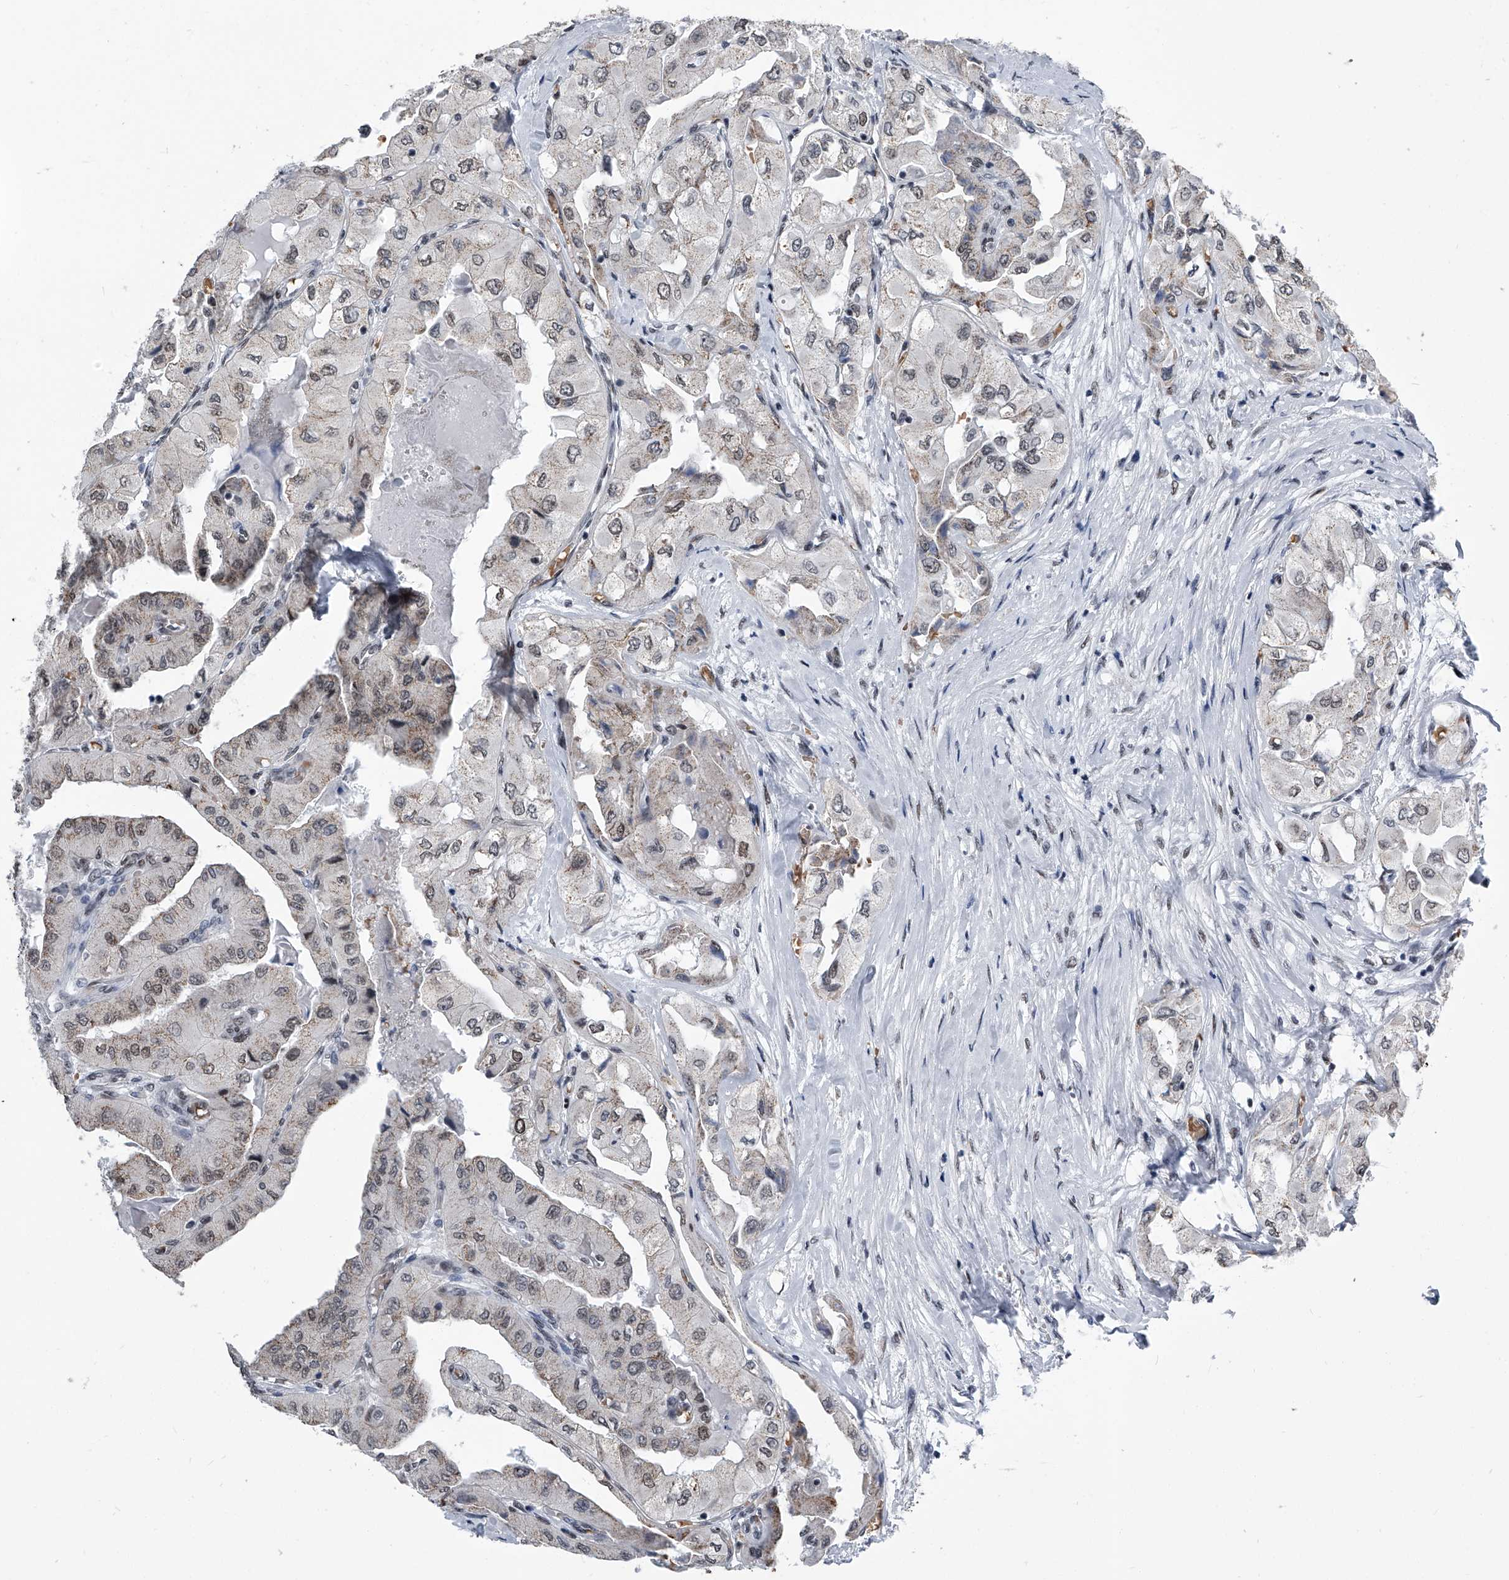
{"staining": {"intensity": "weak", "quantity": ">75%", "location": "nuclear"}, "tissue": "thyroid cancer", "cell_type": "Tumor cells", "image_type": "cancer", "snomed": [{"axis": "morphology", "description": "Papillary adenocarcinoma, NOS"}, {"axis": "topography", "description": "Thyroid gland"}], "caption": "Brown immunohistochemical staining in thyroid cancer (papillary adenocarcinoma) shows weak nuclear staining in about >75% of tumor cells. The staining was performed using DAB (3,3'-diaminobenzidine) to visualize the protein expression in brown, while the nuclei were stained in blue with hematoxylin (Magnification: 20x).", "gene": "SIM2", "patient": {"sex": "female", "age": 59}}